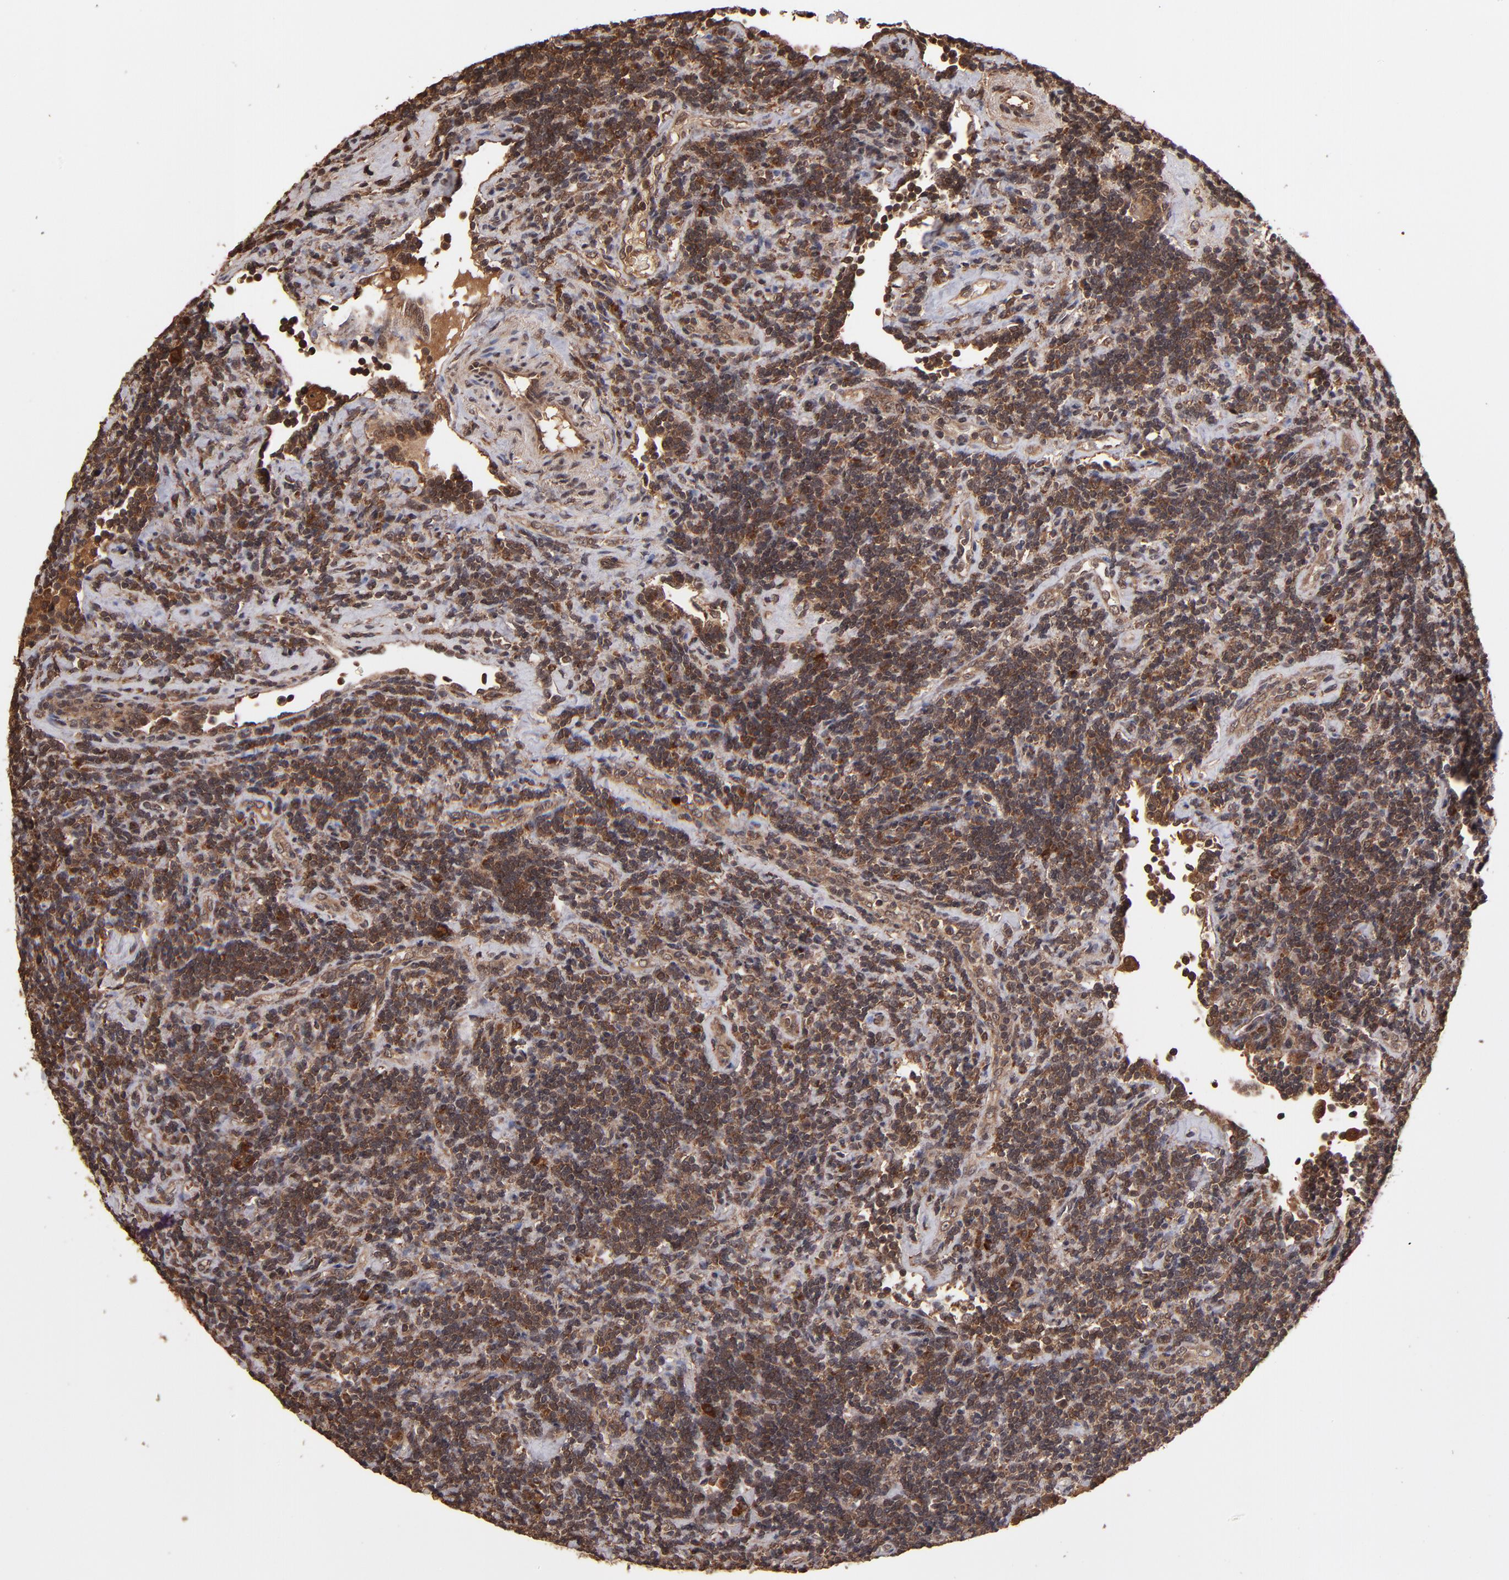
{"staining": {"intensity": "strong", "quantity": ">75%", "location": "cytoplasmic/membranous"}, "tissue": "lymphoma", "cell_type": "Tumor cells", "image_type": "cancer", "snomed": [{"axis": "morphology", "description": "Malignant lymphoma, non-Hodgkin's type, Low grade"}, {"axis": "topography", "description": "Lymph node"}], "caption": "Malignant lymphoma, non-Hodgkin's type (low-grade) stained for a protein demonstrates strong cytoplasmic/membranous positivity in tumor cells.", "gene": "NFE2L2", "patient": {"sex": "male", "age": 70}}